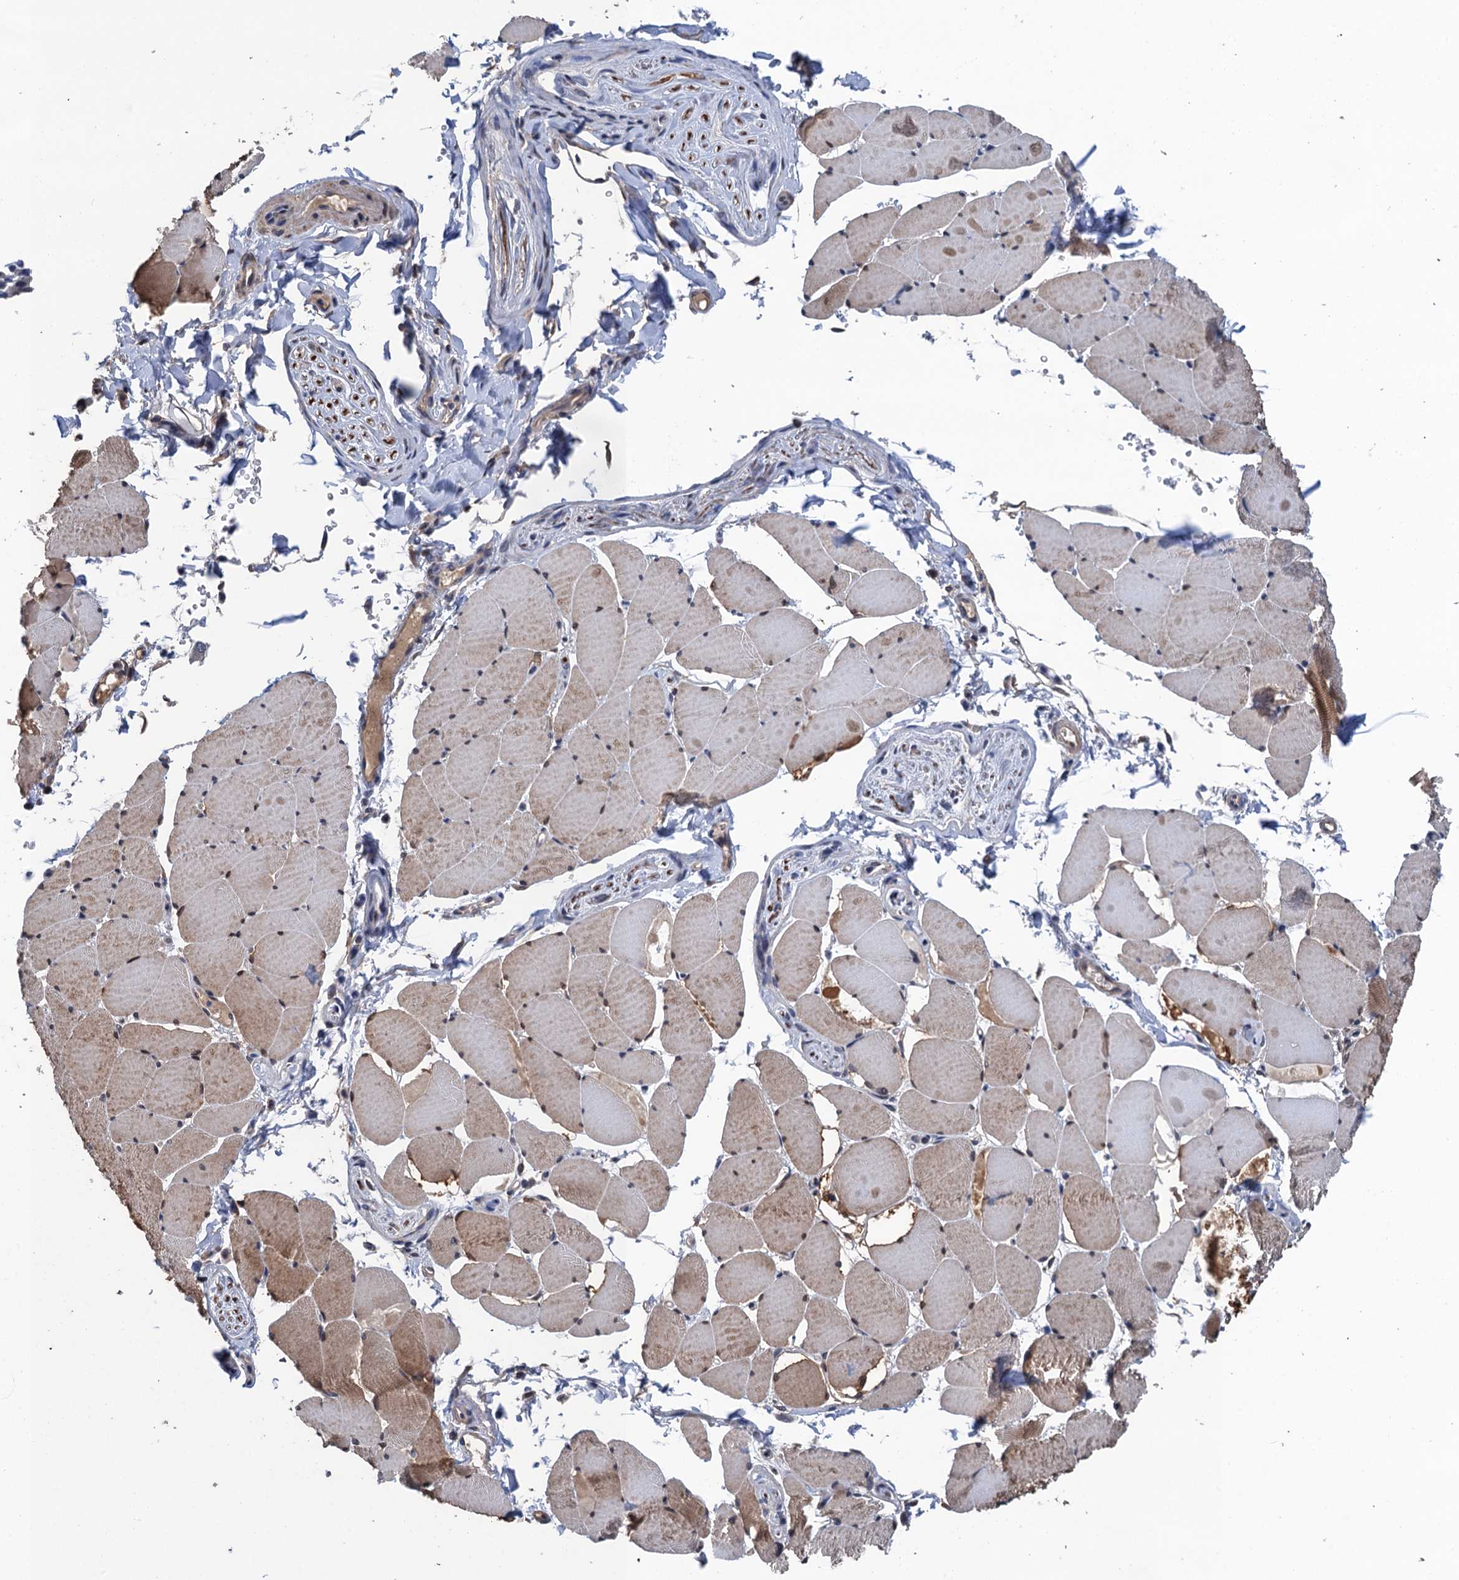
{"staining": {"intensity": "moderate", "quantity": ">75%", "location": "cytoplasmic/membranous,nuclear"}, "tissue": "skeletal muscle", "cell_type": "Myocytes", "image_type": "normal", "snomed": [{"axis": "morphology", "description": "Normal tissue, NOS"}, {"axis": "topography", "description": "Skeletal muscle"}, {"axis": "topography", "description": "Head-Neck"}], "caption": "Immunohistochemistry micrograph of unremarkable skeletal muscle: skeletal muscle stained using immunohistochemistry reveals medium levels of moderate protein expression localized specifically in the cytoplasmic/membranous,nuclear of myocytes, appearing as a cytoplasmic/membranous,nuclear brown color.", "gene": "ART5", "patient": {"sex": "male", "age": 66}}